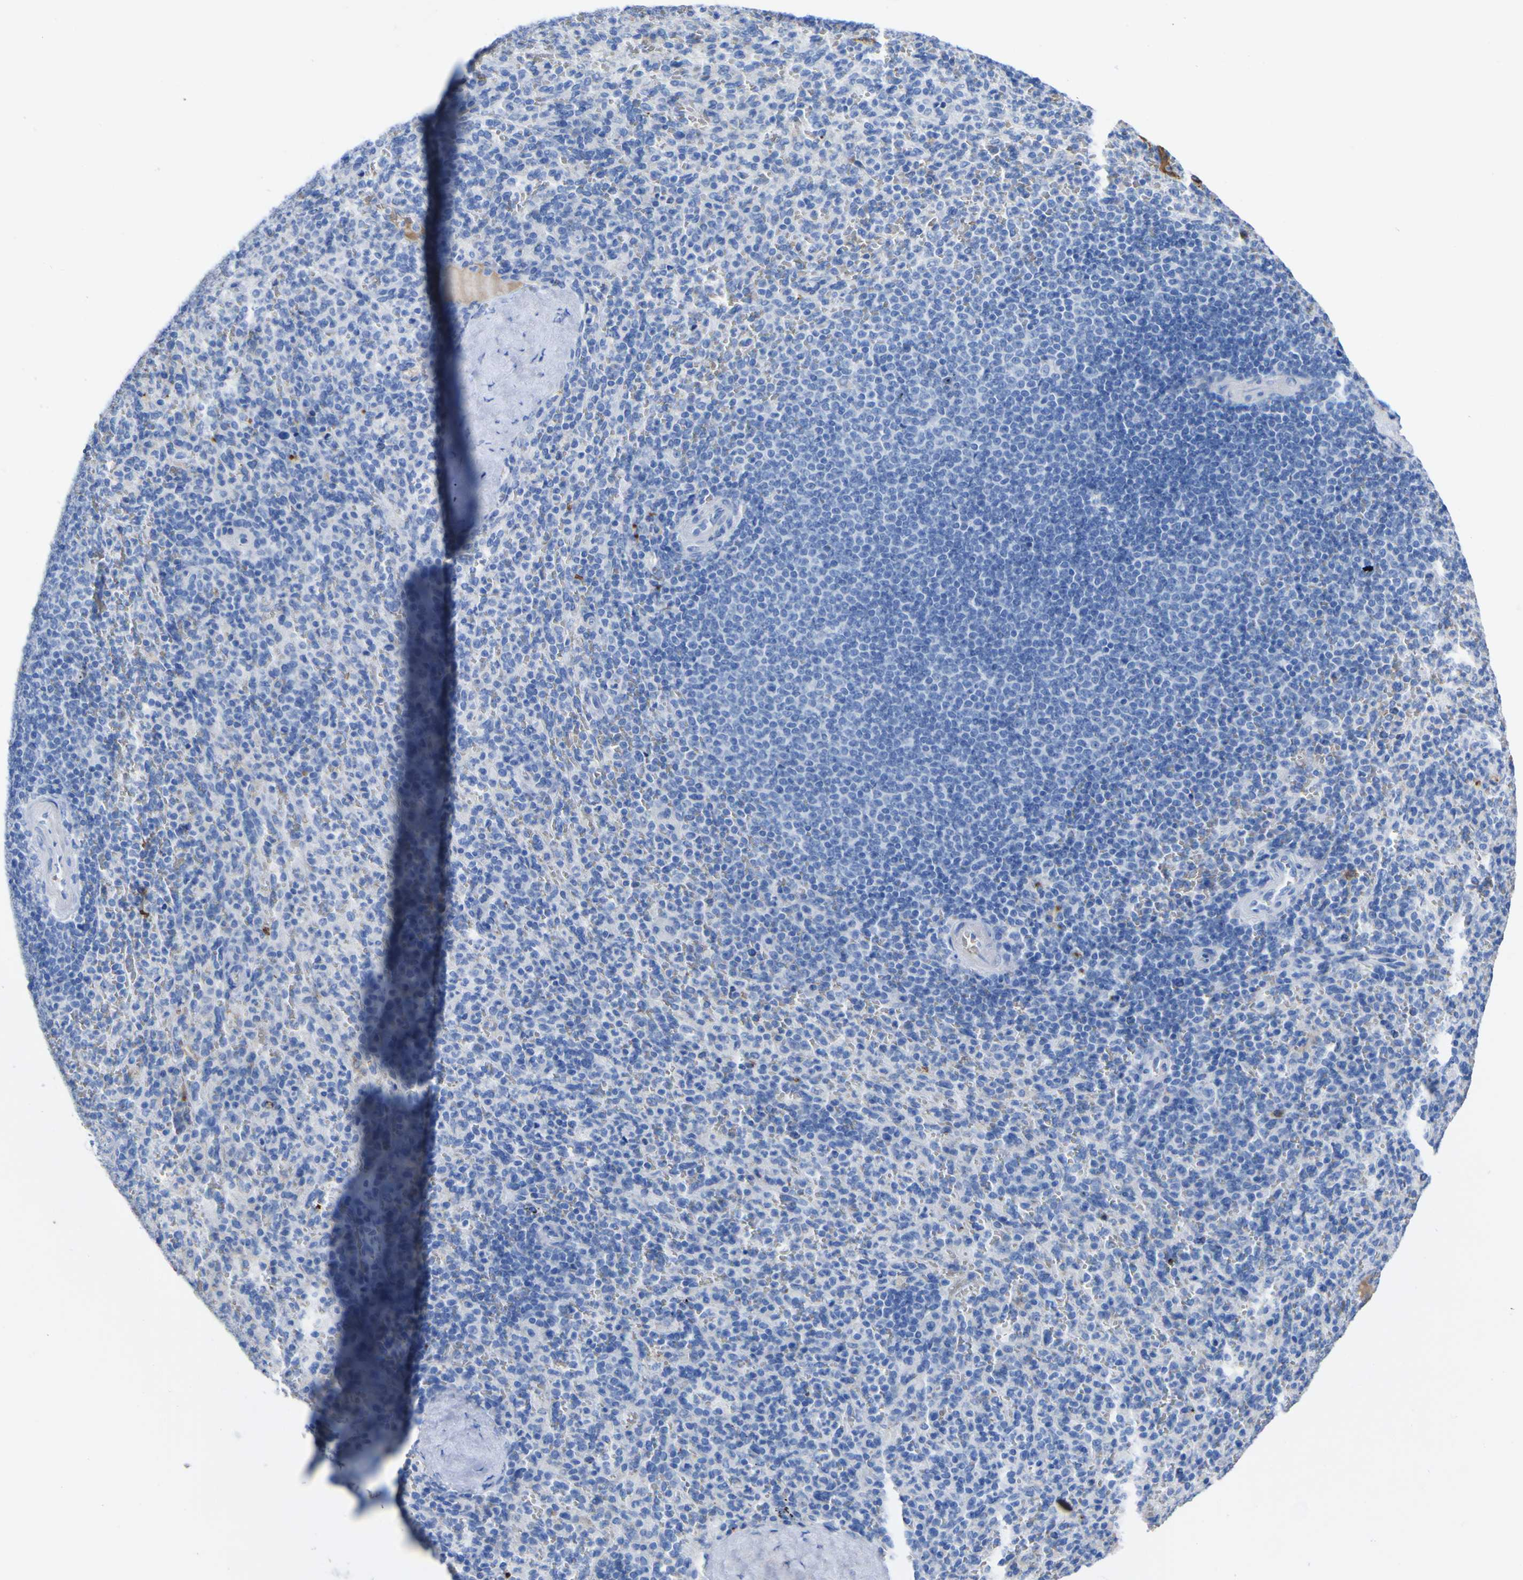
{"staining": {"intensity": "moderate", "quantity": "25%-75%", "location": "cytoplasmic/membranous"}, "tissue": "spleen", "cell_type": "Cells in red pulp", "image_type": "normal", "snomed": [{"axis": "morphology", "description": "Normal tissue, NOS"}, {"axis": "topography", "description": "Spleen"}], "caption": "Human spleen stained for a protein (brown) displays moderate cytoplasmic/membranous positive staining in approximately 25%-75% of cells in red pulp.", "gene": "GCM1", "patient": {"sex": "male", "age": 36}}